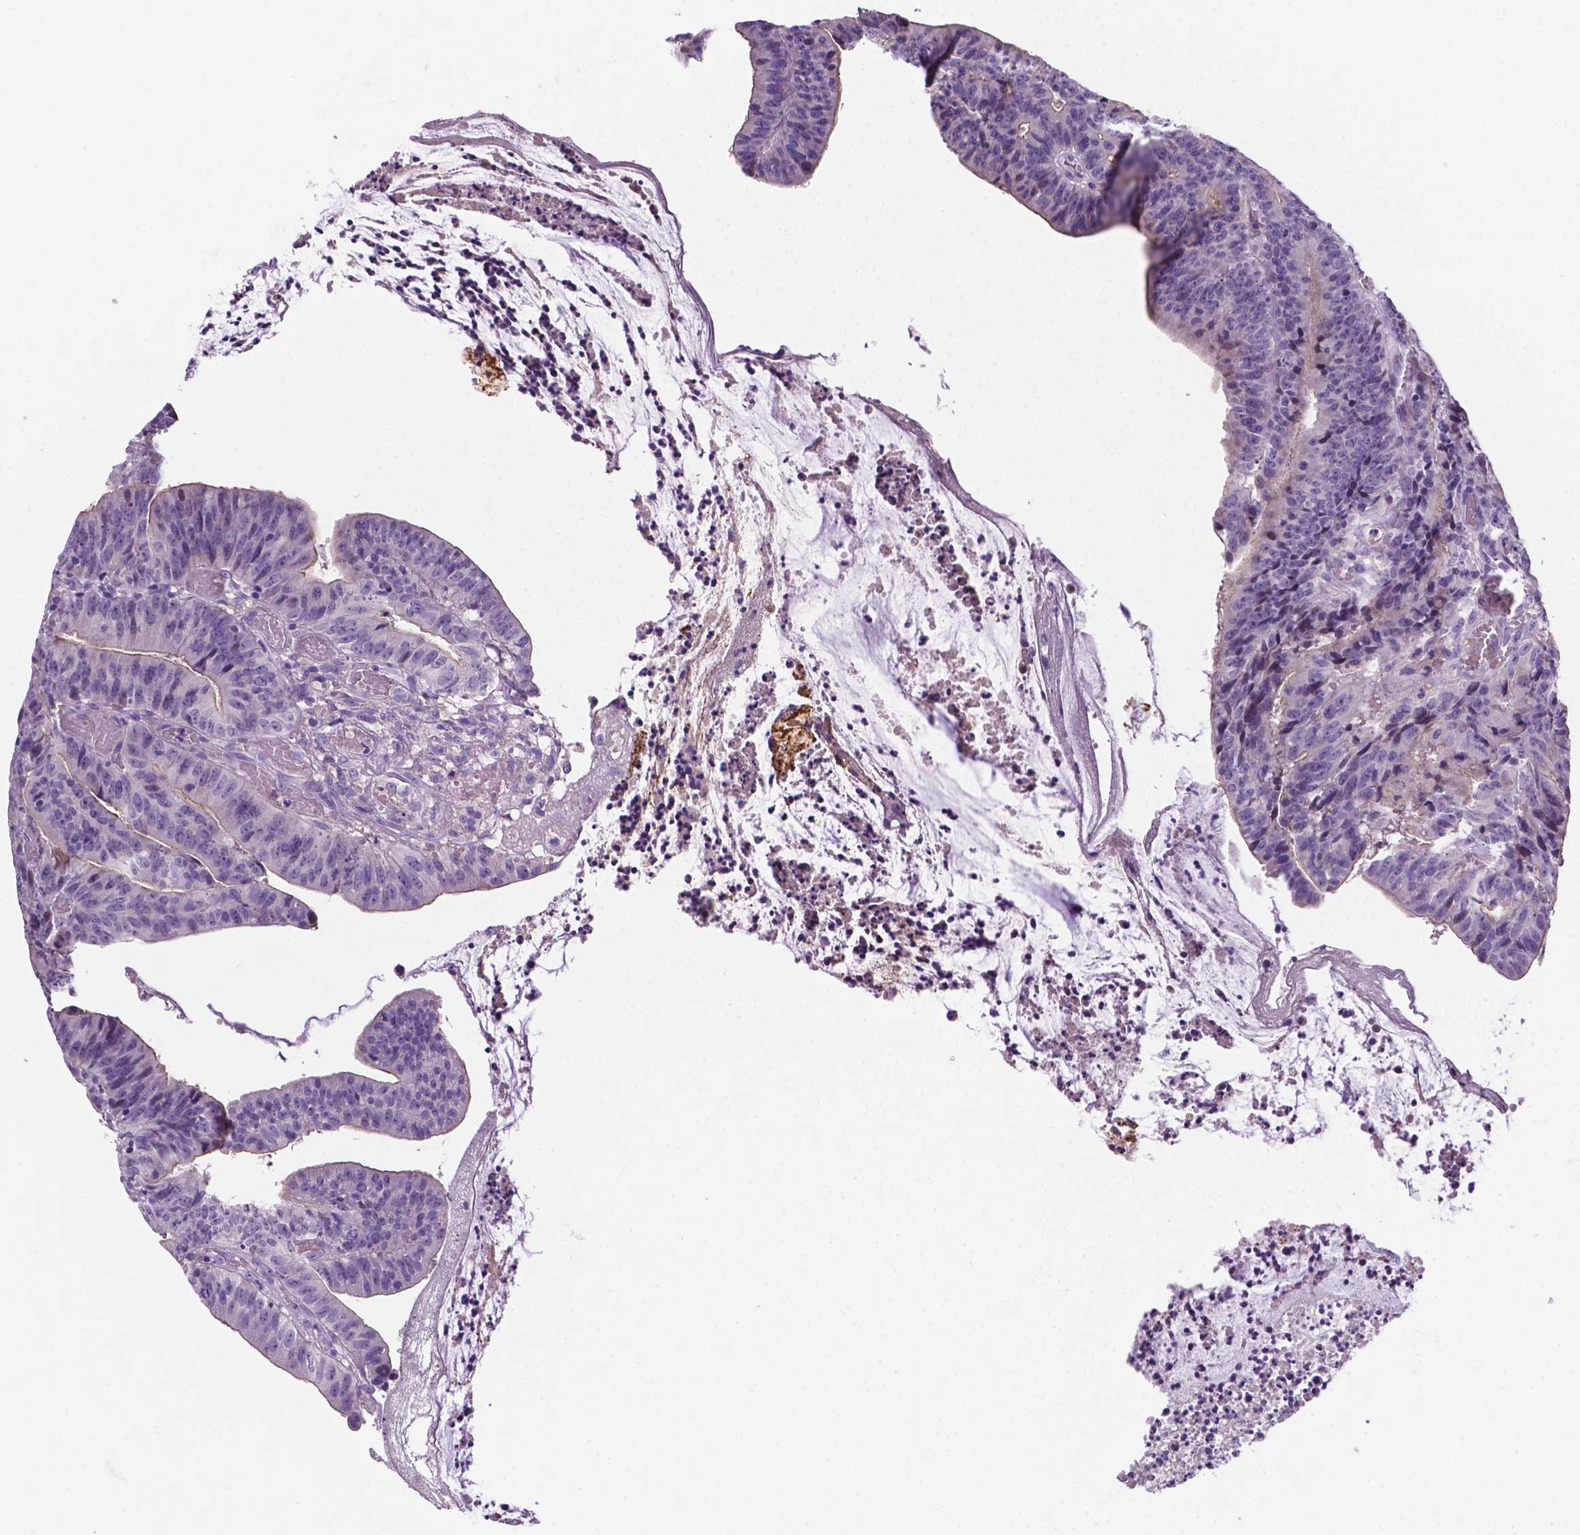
{"staining": {"intensity": "negative", "quantity": "none", "location": "none"}, "tissue": "colorectal cancer", "cell_type": "Tumor cells", "image_type": "cancer", "snomed": [{"axis": "morphology", "description": "Adenocarcinoma, NOS"}, {"axis": "topography", "description": "Colon"}], "caption": "Colorectal cancer (adenocarcinoma) was stained to show a protein in brown. There is no significant positivity in tumor cells.", "gene": "TM4SF20", "patient": {"sex": "female", "age": 78}}